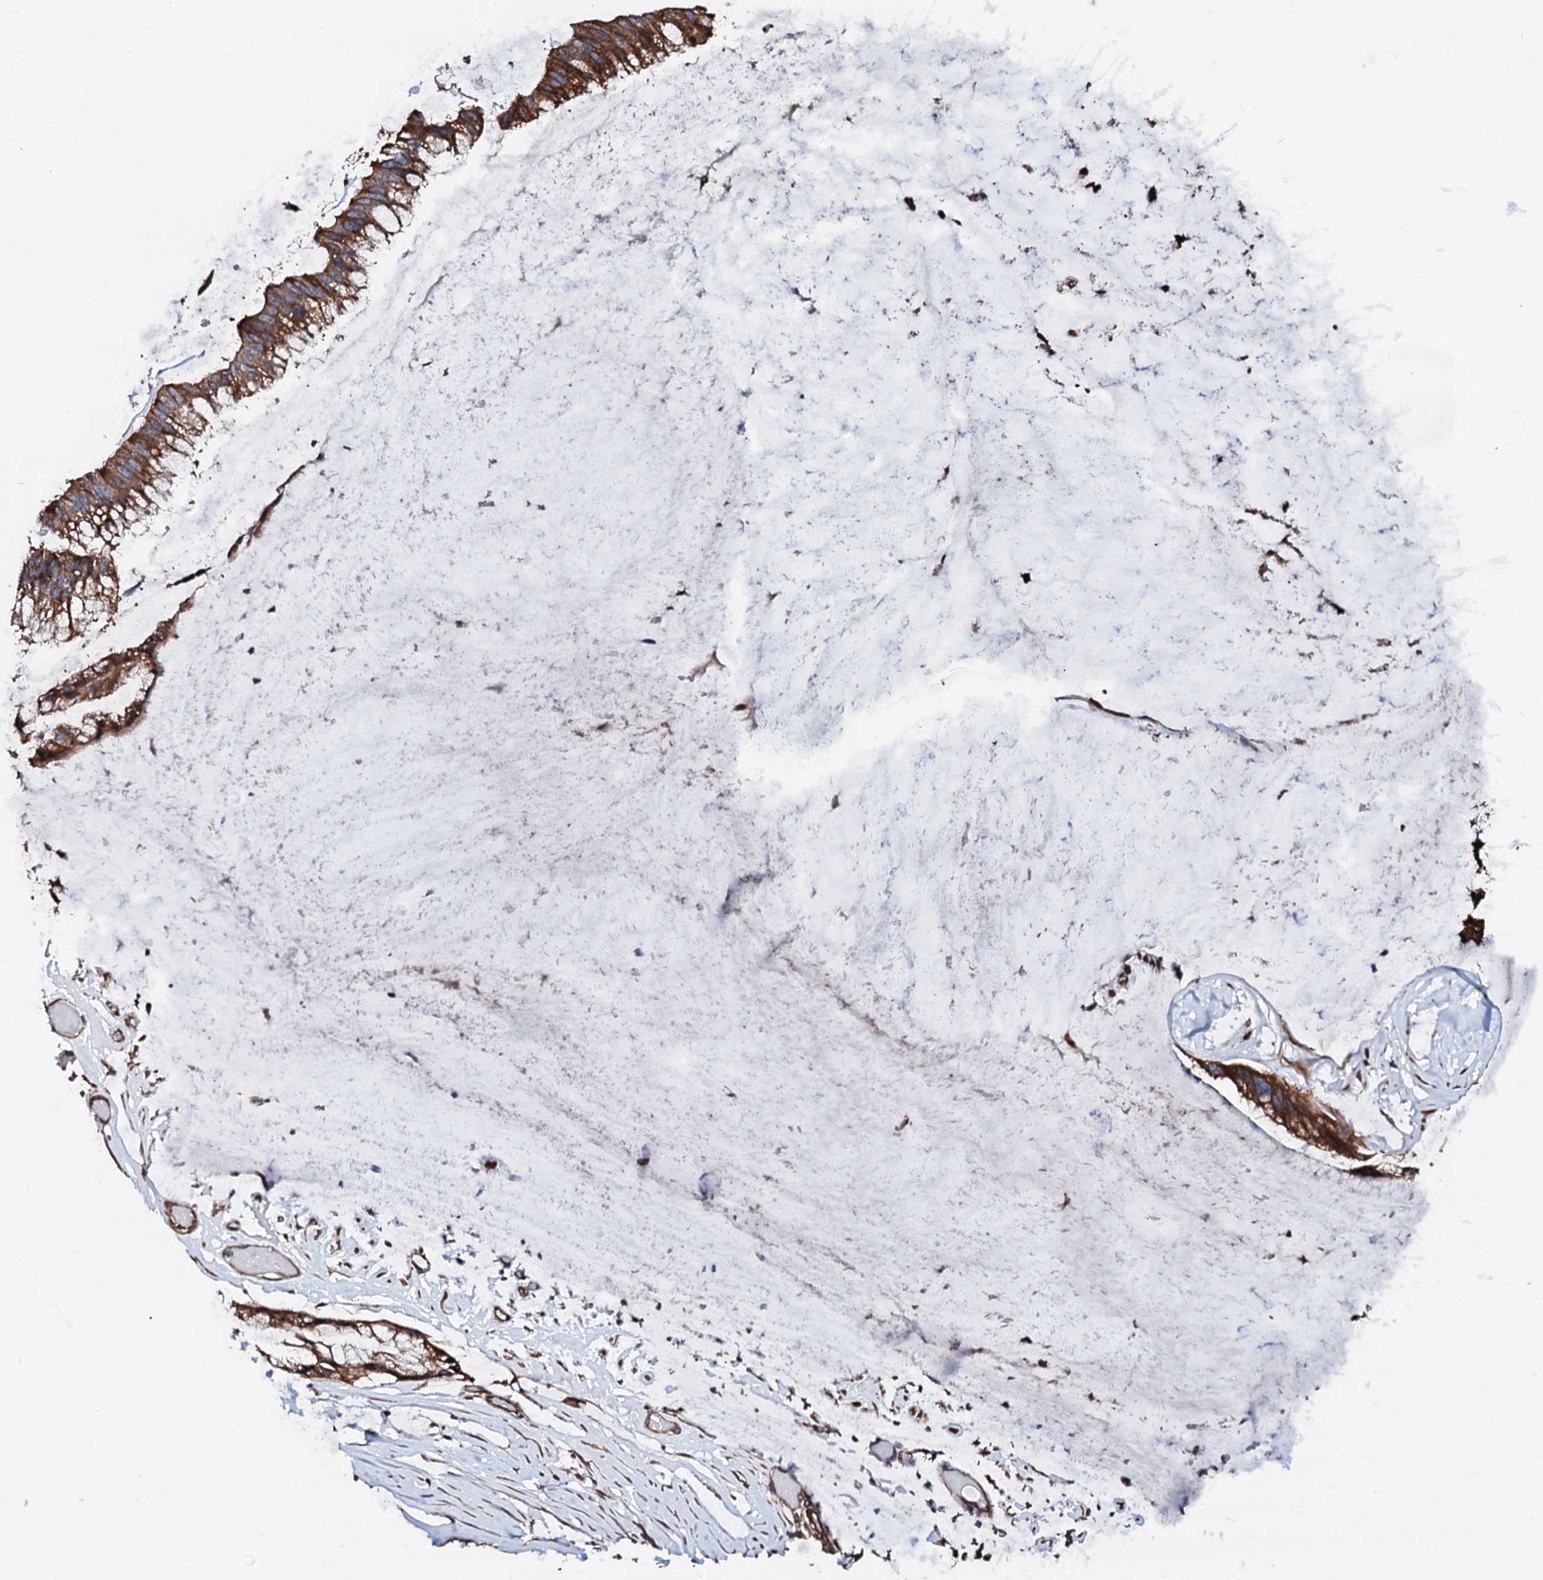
{"staining": {"intensity": "strong", "quantity": ">75%", "location": "cytoplasmic/membranous"}, "tissue": "ovarian cancer", "cell_type": "Tumor cells", "image_type": "cancer", "snomed": [{"axis": "morphology", "description": "Cystadenocarcinoma, mucinous, NOS"}, {"axis": "topography", "description": "Ovary"}], "caption": "Immunohistochemistry of human ovarian mucinous cystadenocarcinoma exhibits high levels of strong cytoplasmic/membranous expression in about >75% of tumor cells.", "gene": "CKAP5", "patient": {"sex": "female", "age": 39}}